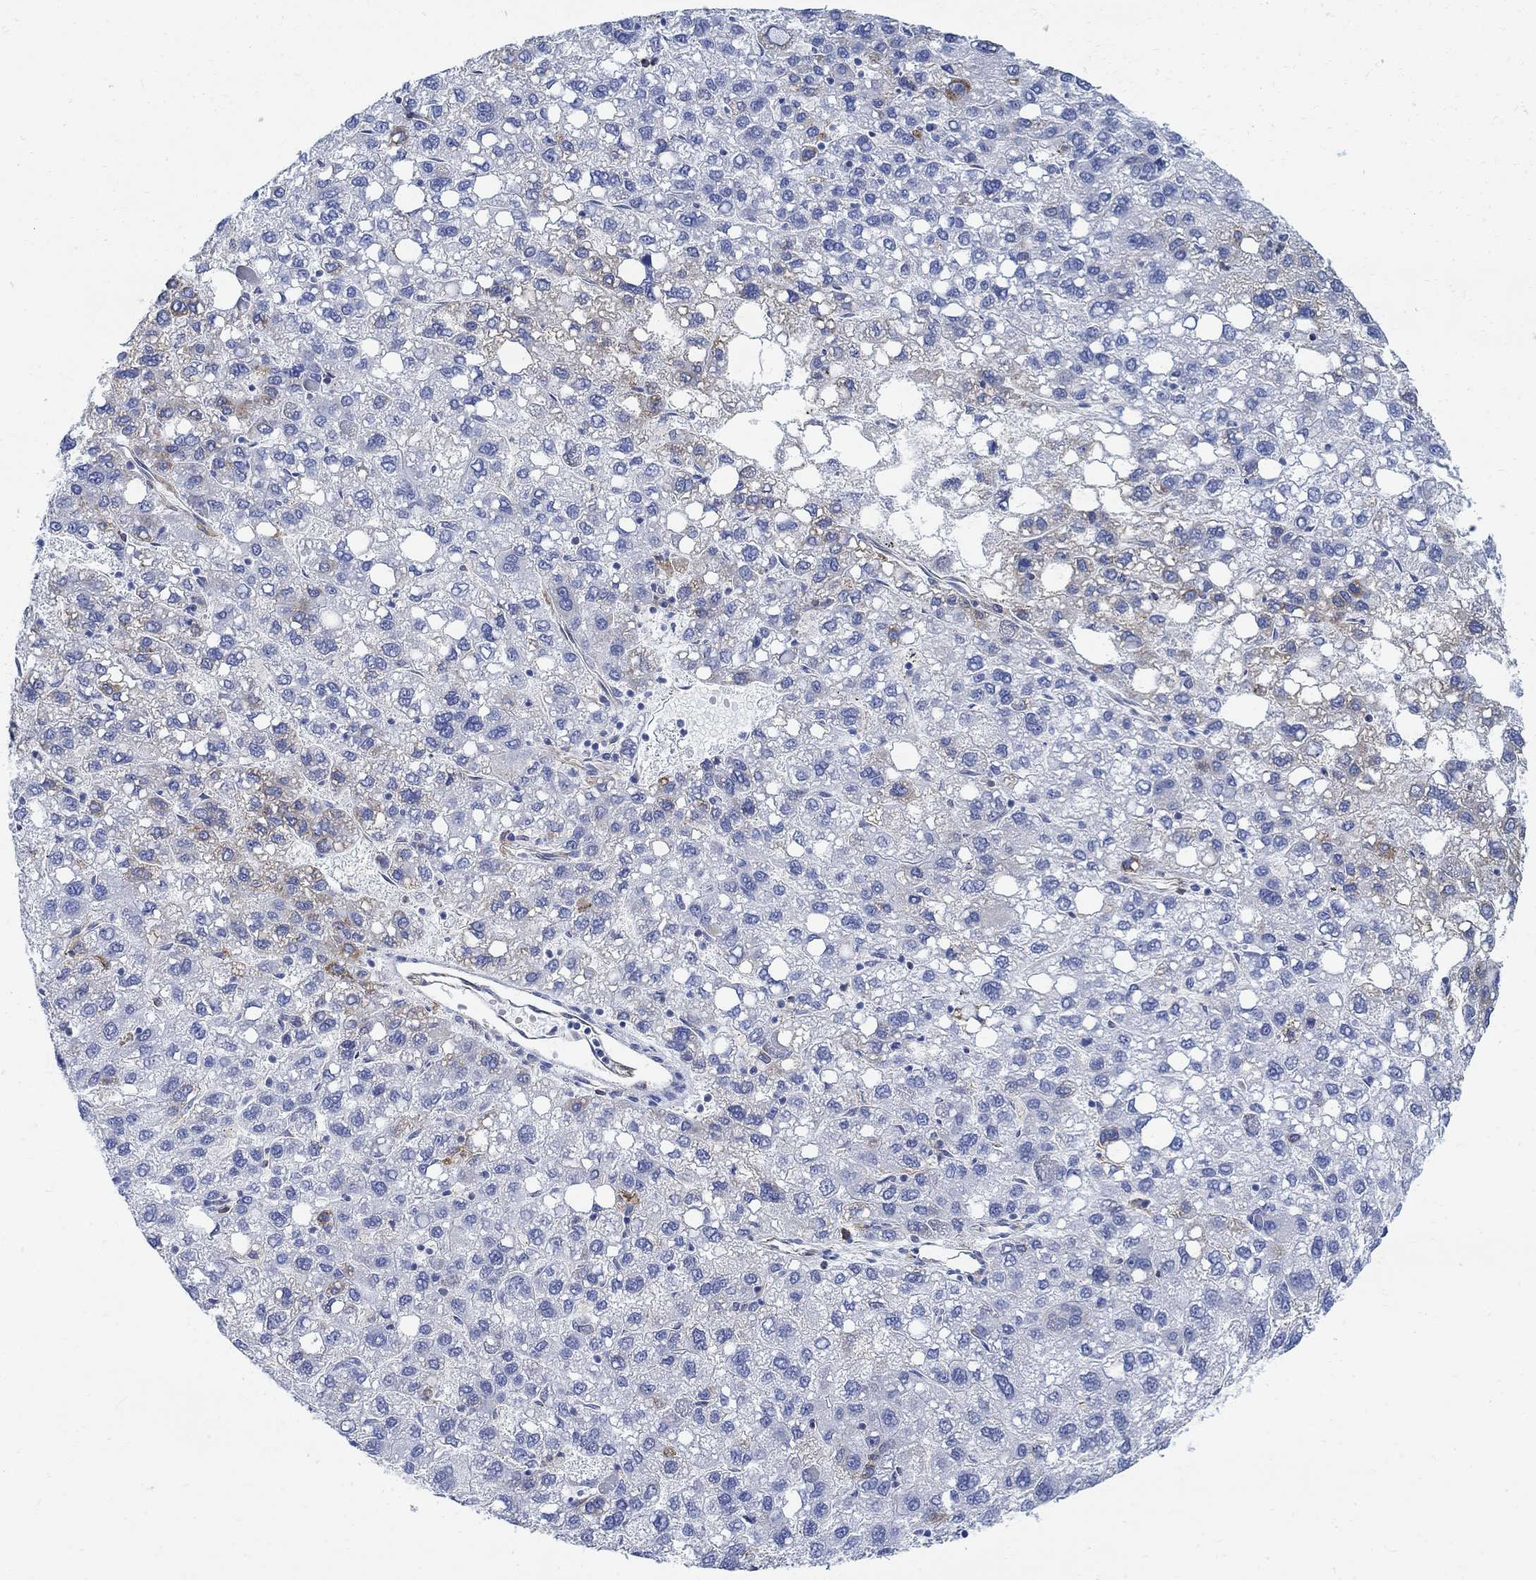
{"staining": {"intensity": "moderate", "quantity": "<25%", "location": "cytoplasmic/membranous"}, "tissue": "liver cancer", "cell_type": "Tumor cells", "image_type": "cancer", "snomed": [{"axis": "morphology", "description": "Carcinoma, Hepatocellular, NOS"}, {"axis": "topography", "description": "Liver"}], "caption": "This photomicrograph displays IHC staining of human hepatocellular carcinoma (liver), with low moderate cytoplasmic/membranous expression in about <25% of tumor cells.", "gene": "PHF21B", "patient": {"sex": "female", "age": 82}}